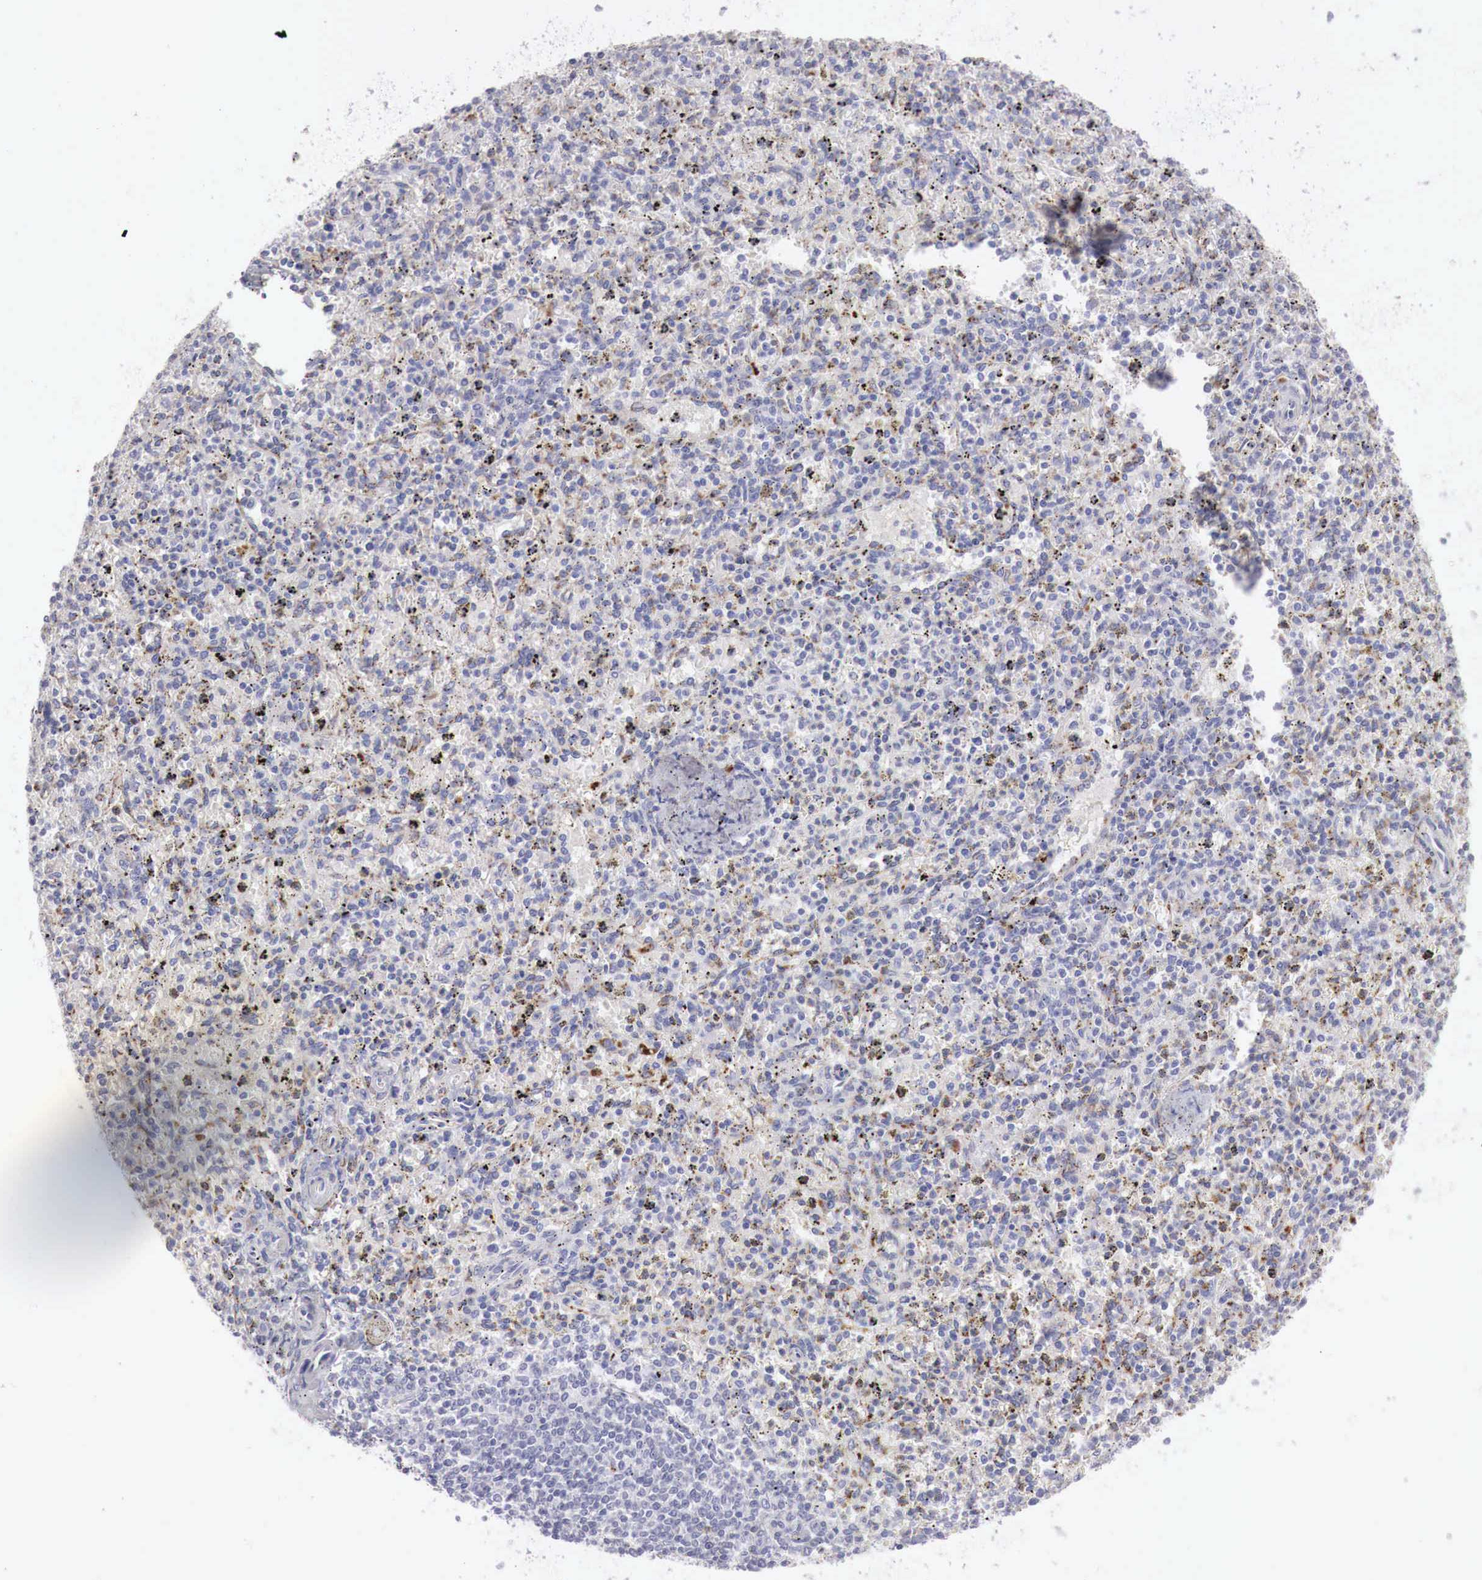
{"staining": {"intensity": "negative", "quantity": "none", "location": "none"}, "tissue": "spleen", "cell_type": "Cells in red pulp", "image_type": "normal", "snomed": [{"axis": "morphology", "description": "Normal tissue, NOS"}, {"axis": "topography", "description": "Spleen"}], "caption": "DAB immunohistochemical staining of benign human spleen displays no significant expression in cells in red pulp.", "gene": "GLA", "patient": {"sex": "male", "age": 72}}